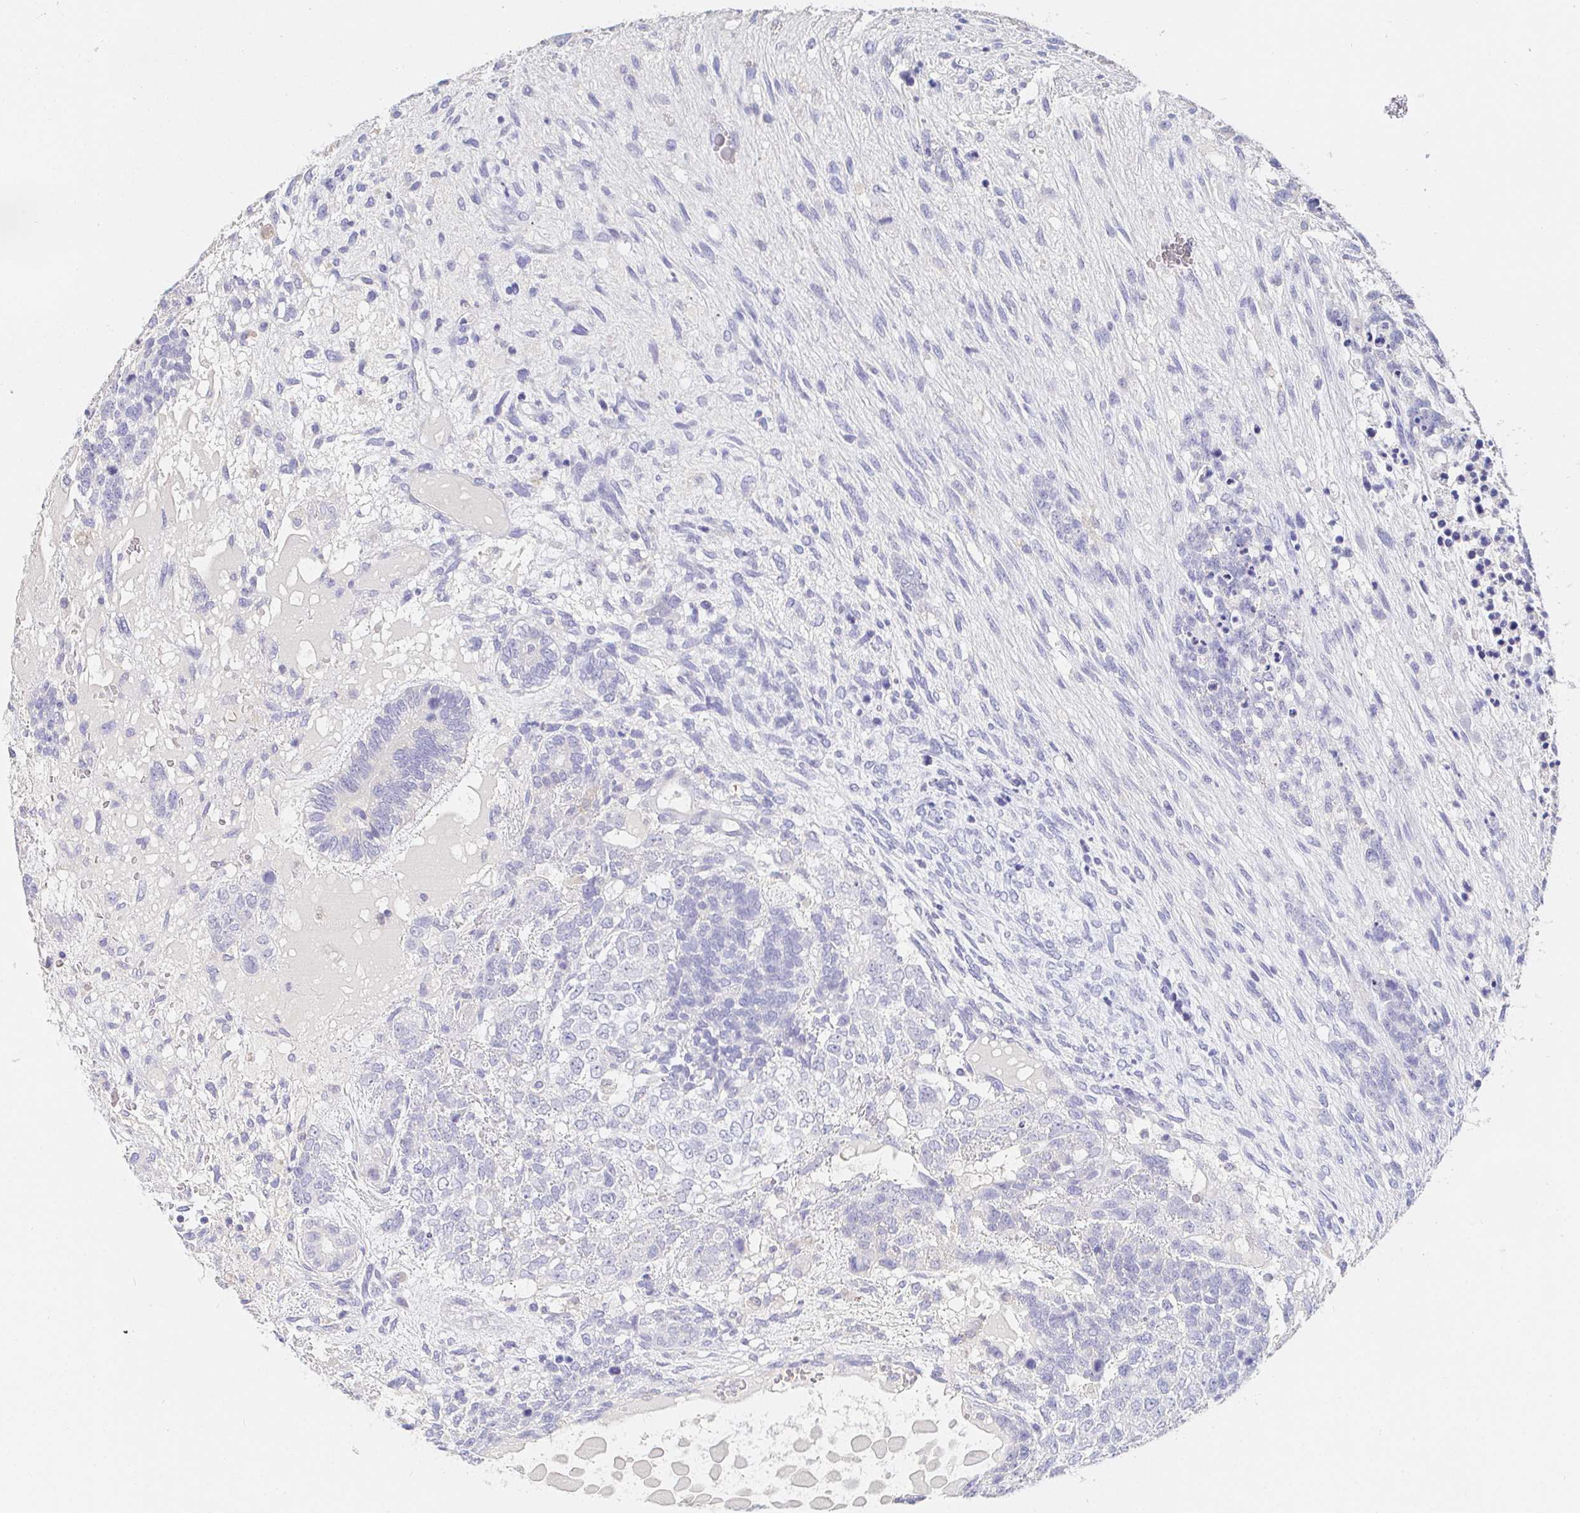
{"staining": {"intensity": "negative", "quantity": "none", "location": "none"}, "tissue": "testis cancer", "cell_type": "Tumor cells", "image_type": "cancer", "snomed": [{"axis": "morphology", "description": "Carcinoma, Embryonal, NOS"}, {"axis": "topography", "description": "Testis"}], "caption": "Immunohistochemical staining of human testis embryonal carcinoma displays no significant staining in tumor cells.", "gene": "PDE6B", "patient": {"sex": "male", "age": 23}}